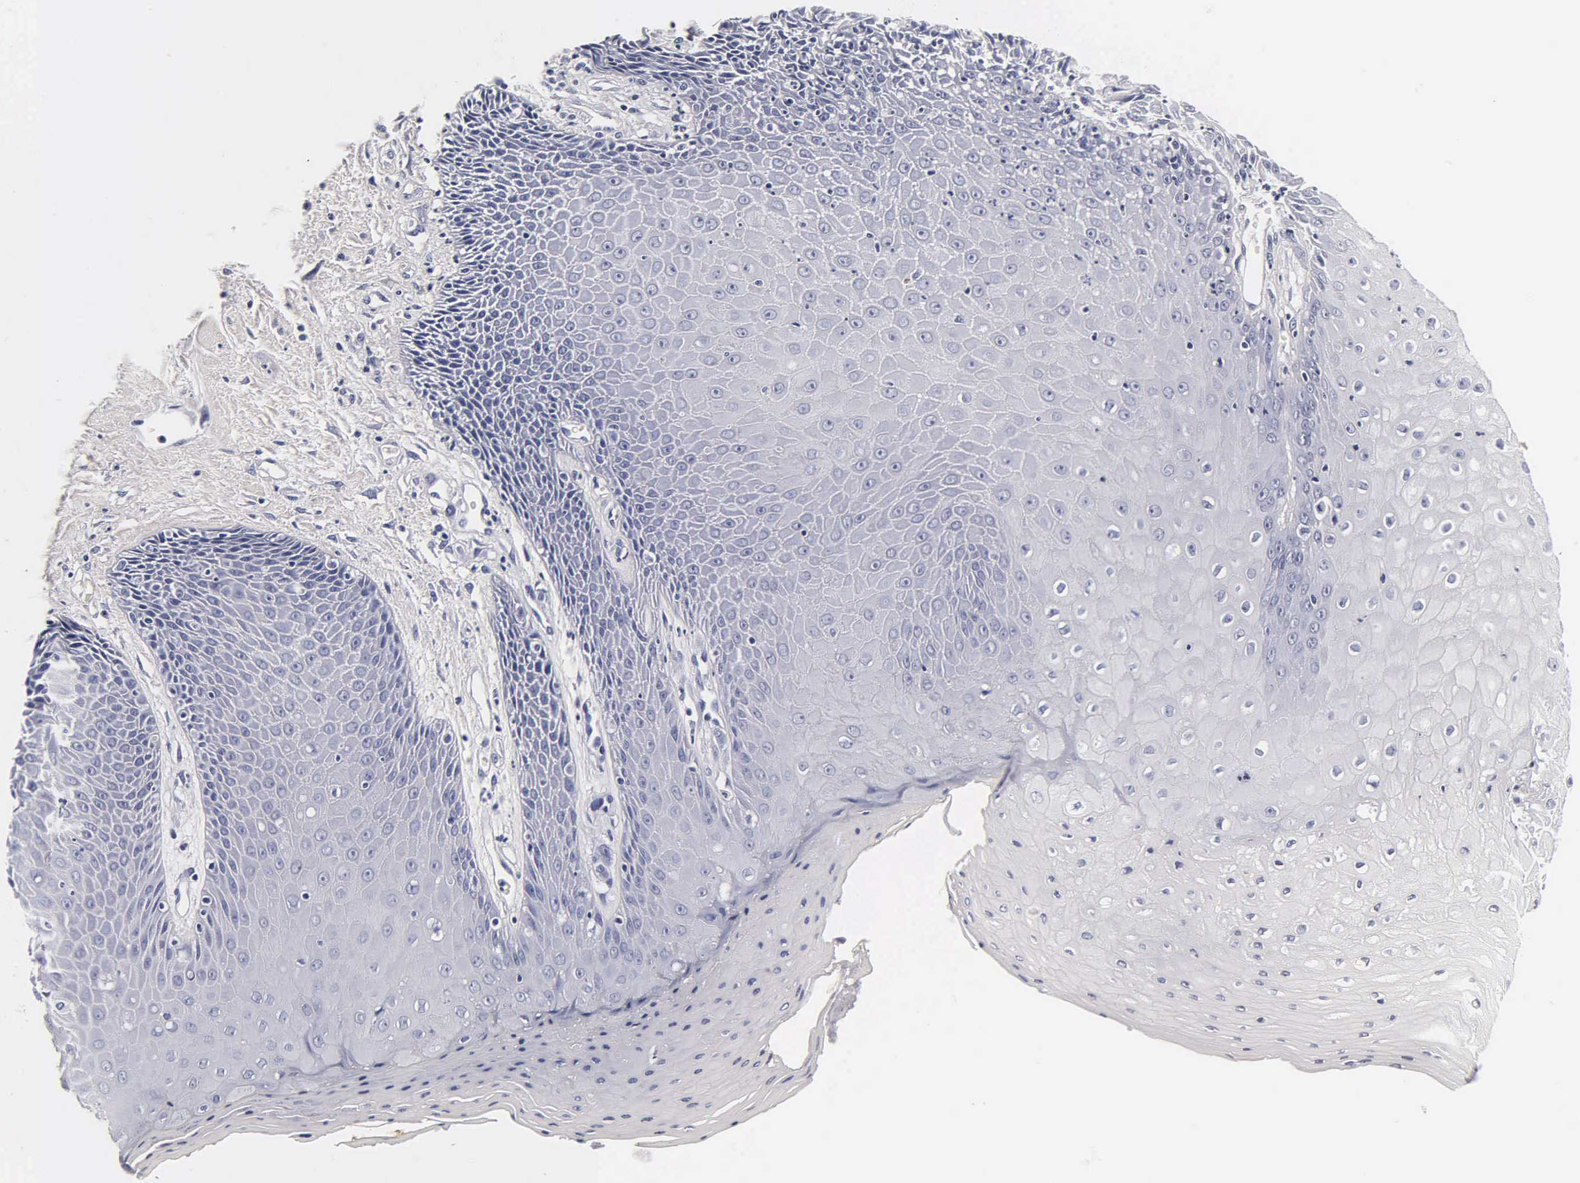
{"staining": {"intensity": "negative", "quantity": "none", "location": "none"}, "tissue": "skin", "cell_type": "Epidermal cells", "image_type": "normal", "snomed": [{"axis": "morphology", "description": "Normal tissue, NOS"}, {"axis": "topography", "description": "Skin"}, {"axis": "topography", "description": "Anal"}], "caption": "An IHC micrograph of unremarkable skin is shown. There is no staining in epidermal cells of skin.", "gene": "TG", "patient": {"sex": "male", "age": 61}}